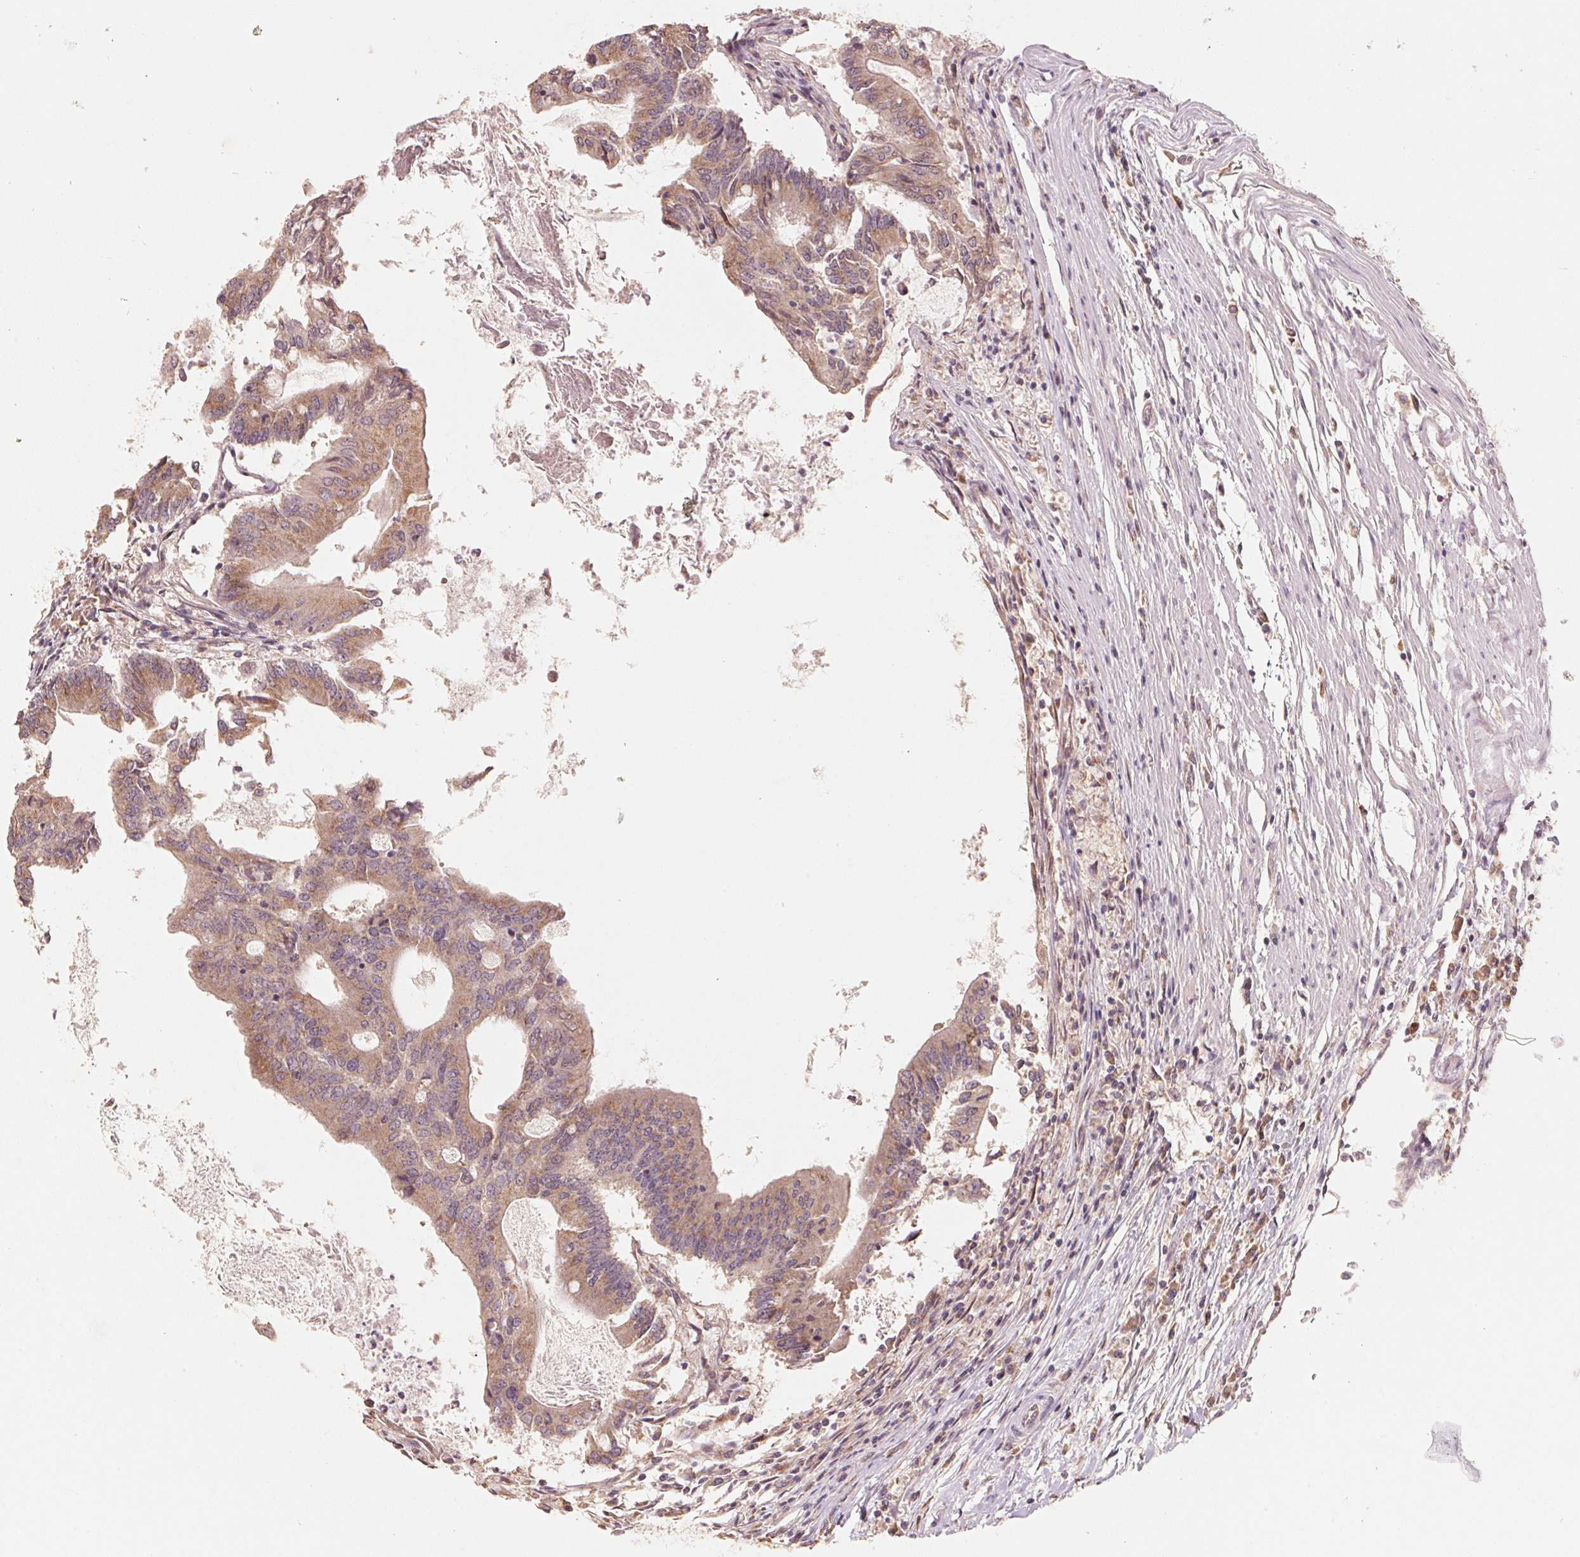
{"staining": {"intensity": "moderate", "quantity": ">75%", "location": "cytoplasmic/membranous"}, "tissue": "colorectal cancer", "cell_type": "Tumor cells", "image_type": "cancer", "snomed": [{"axis": "morphology", "description": "Adenocarcinoma, NOS"}, {"axis": "topography", "description": "Colon"}], "caption": "An IHC histopathology image of neoplastic tissue is shown. Protein staining in brown labels moderate cytoplasmic/membranous positivity in adenocarcinoma (colorectal) within tumor cells. (DAB (3,3'-diaminobenzidine) = brown stain, brightfield microscopy at high magnification).", "gene": "C2orf73", "patient": {"sex": "female", "age": 70}}